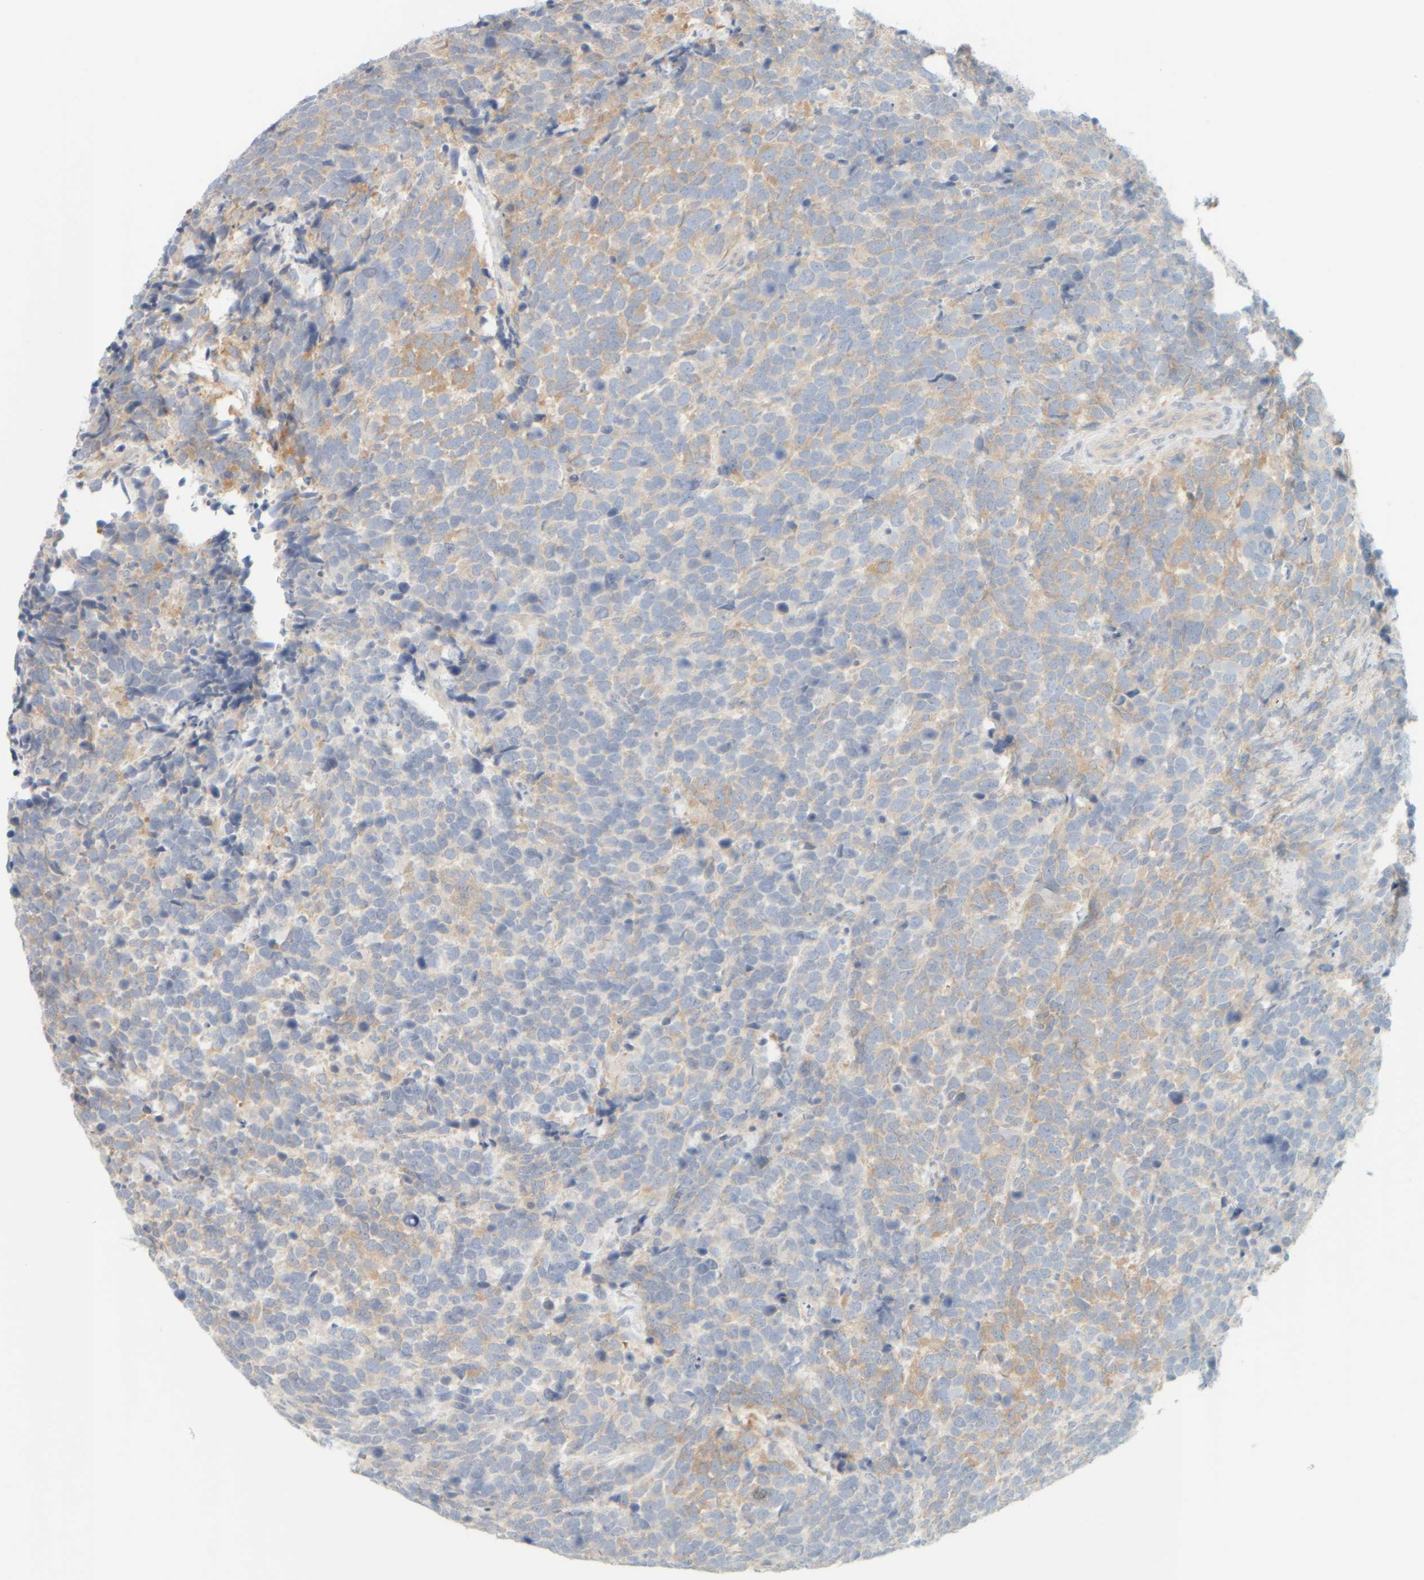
{"staining": {"intensity": "weak", "quantity": ">75%", "location": "cytoplasmic/membranous"}, "tissue": "urothelial cancer", "cell_type": "Tumor cells", "image_type": "cancer", "snomed": [{"axis": "morphology", "description": "Urothelial carcinoma, High grade"}, {"axis": "topography", "description": "Urinary bladder"}], "caption": "A high-resolution micrograph shows immunohistochemistry (IHC) staining of urothelial cancer, which displays weak cytoplasmic/membranous expression in about >75% of tumor cells. The staining is performed using DAB (3,3'-diaminobenzidine) brown chromogen to label protein expression. The nuclei are counter-stained blue using hematoxylin.", "gene": "PTGES3L-AARSD1", "patient": {"sex": "female", "age": 82}}